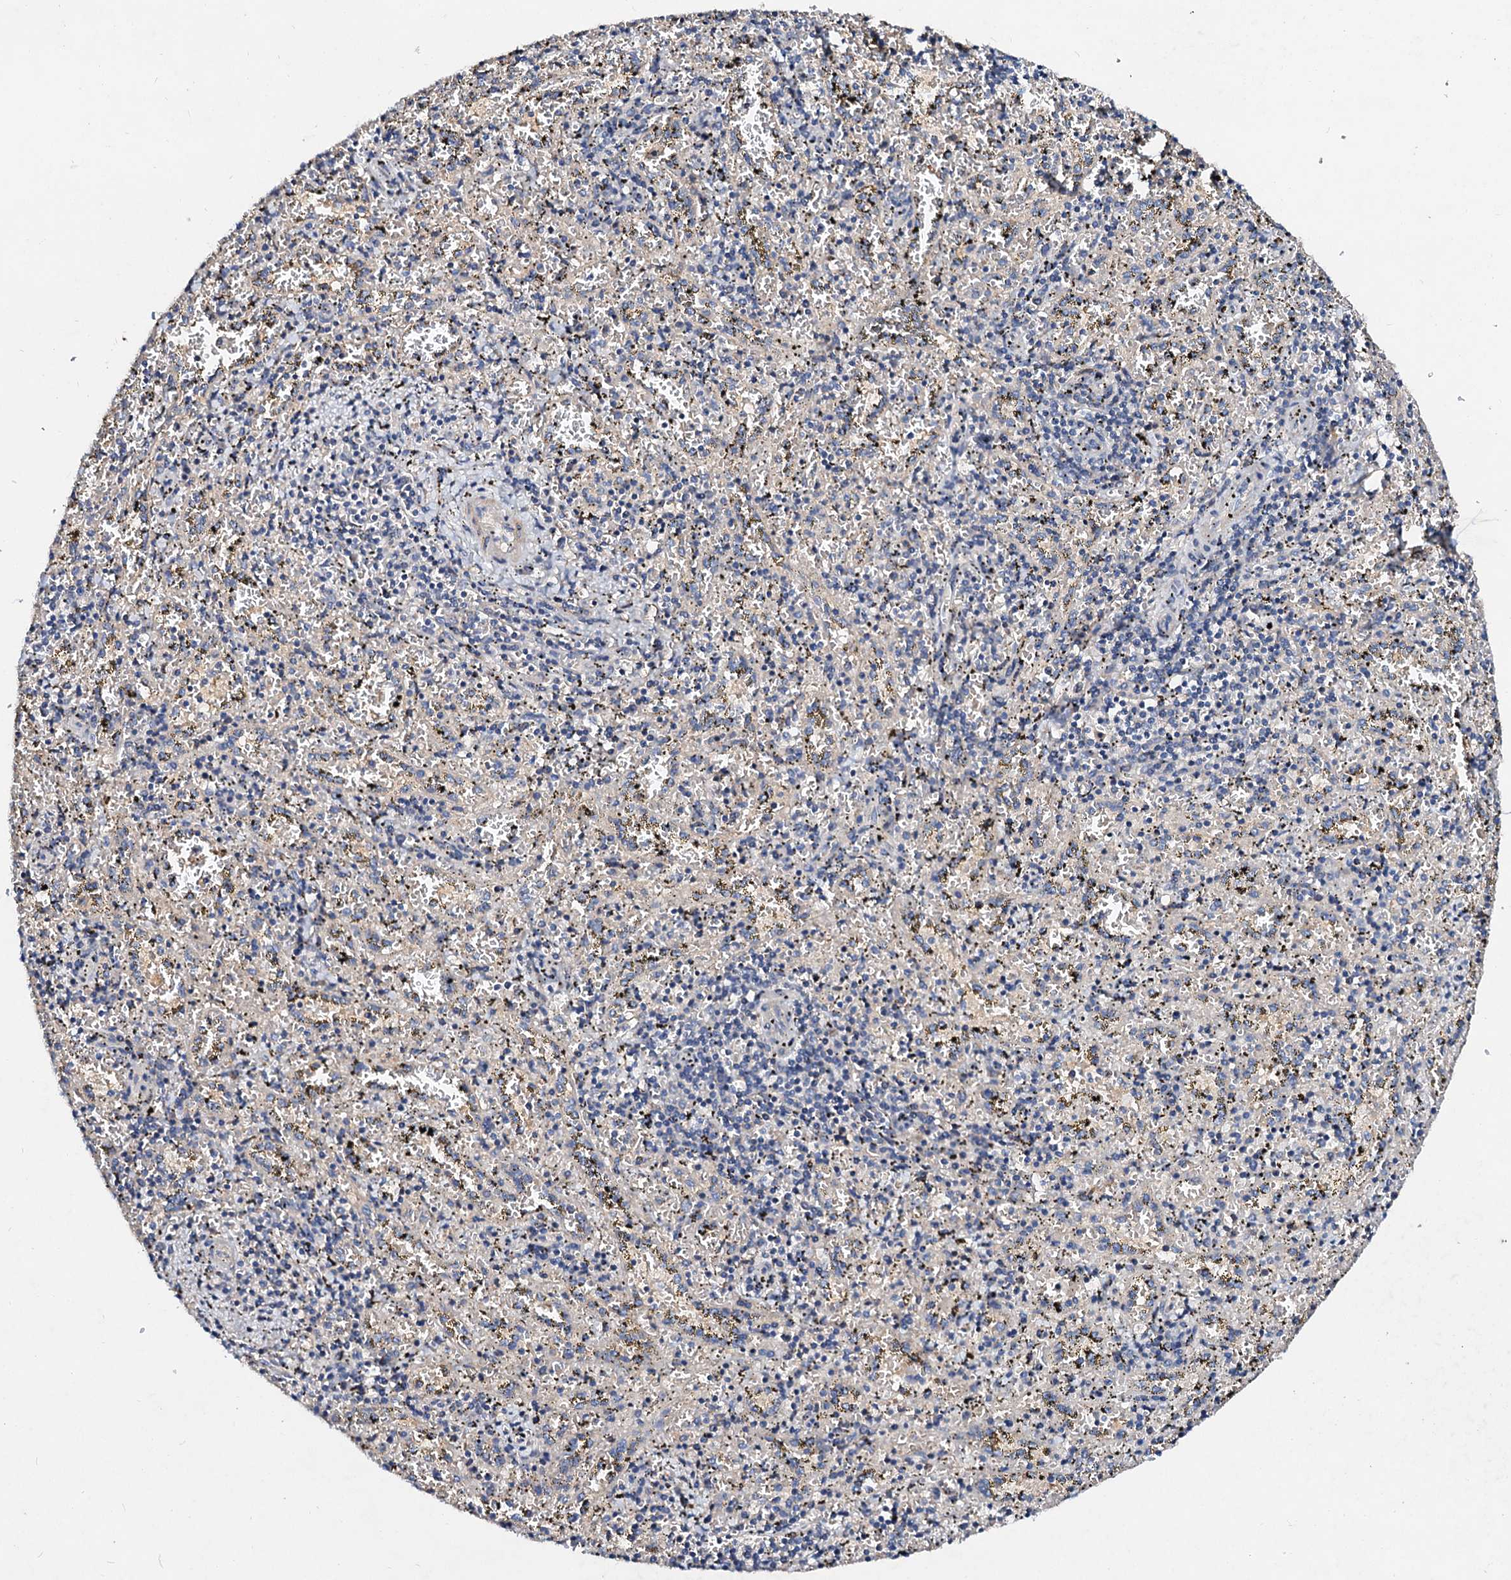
{"staining": {"intensity": "negative", "quantity": "none", "location": "none"}, "tissue": "spleen", "cell_type": "Cells in red pulp", "image_type": "normal", "snomed": [{"axis": "morphology", "description": "Normal tissue, NOS"}, {"axis": "topography", "description": "Spleen"}], "caption": "This is a histopathology image of immunohistochemistry (IHC) staining of normal spleen, which shows no expression in cells in red pulp.", "gene": "FIBIN", "patient": {"sex": "male", "age": 11}}